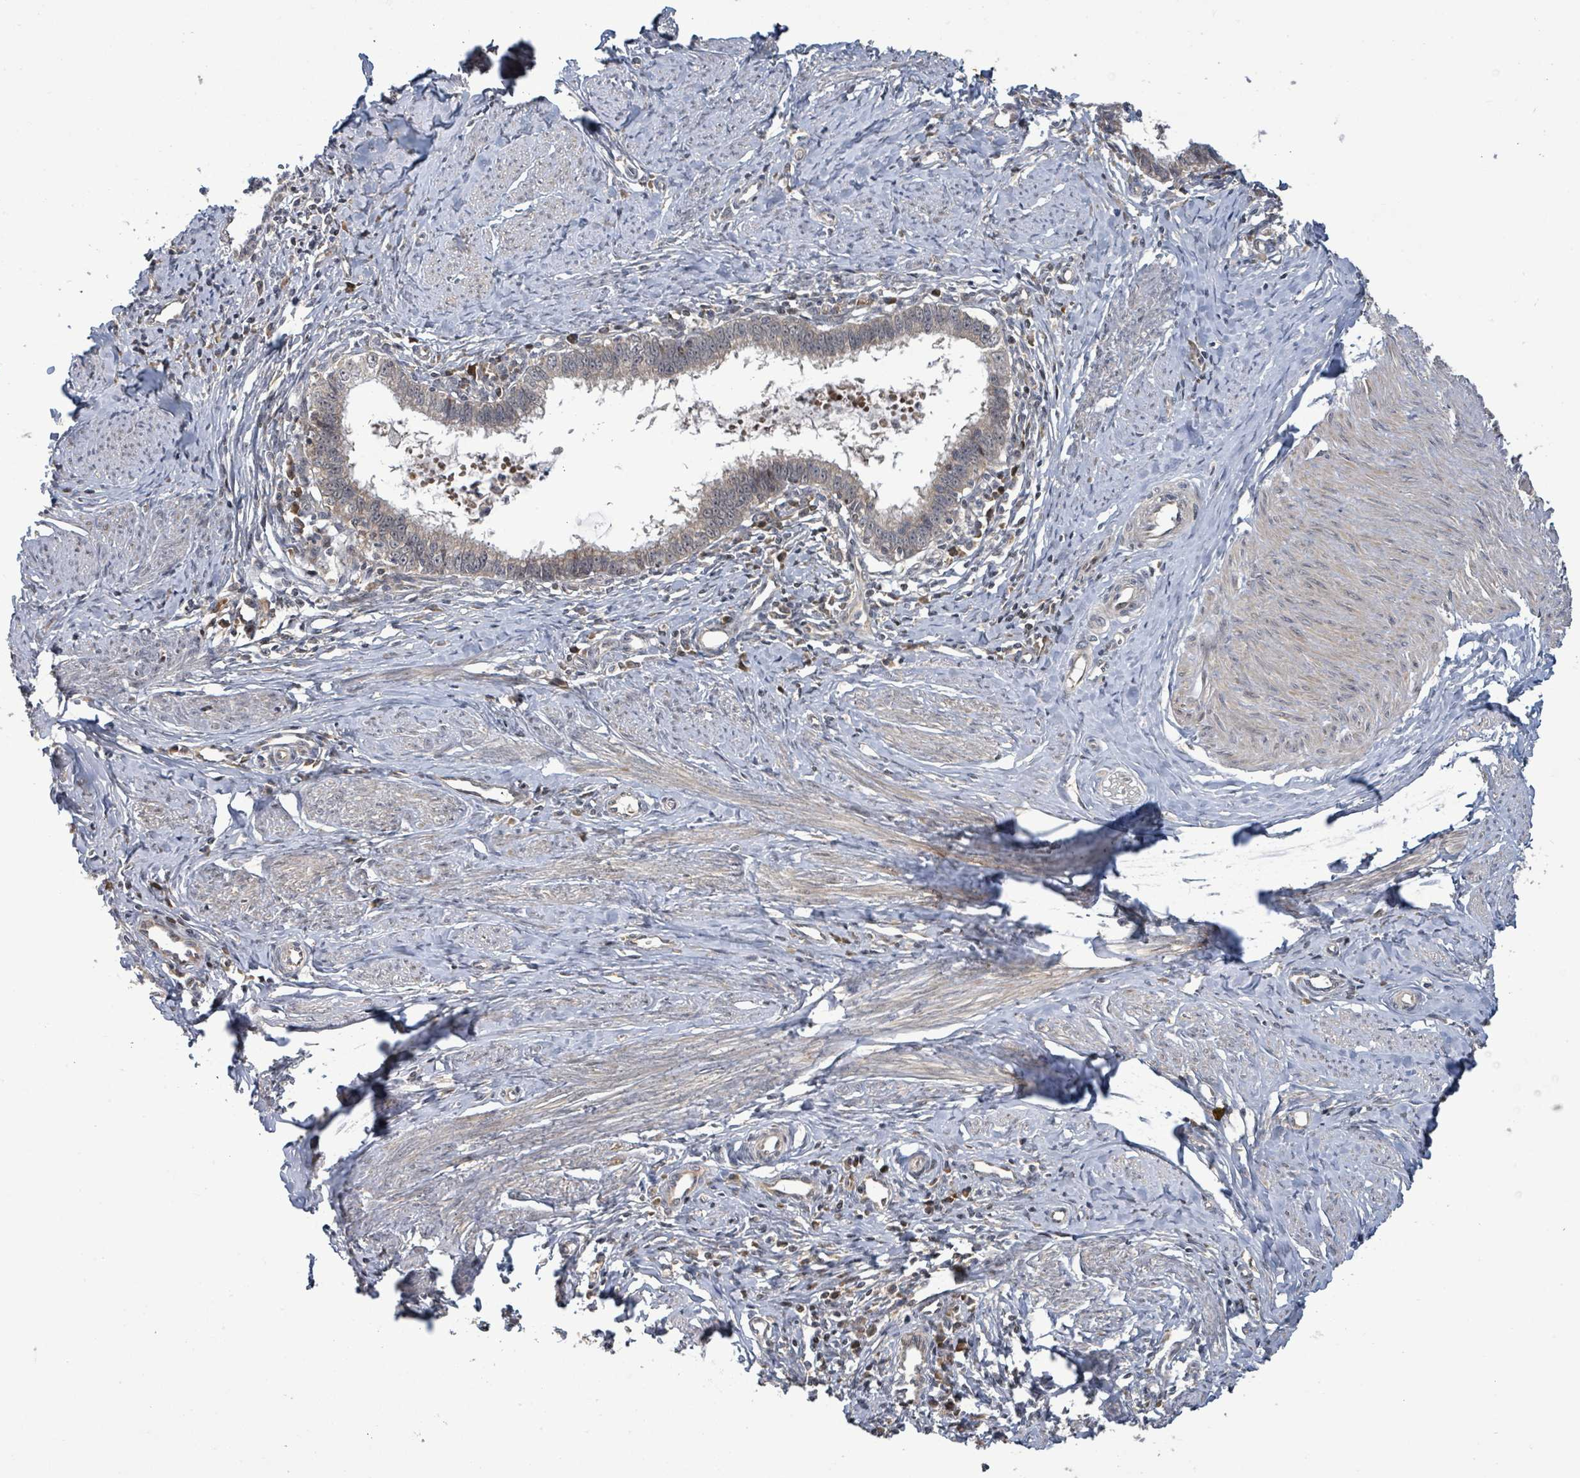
{"staining": {"intensity": "negative", "quantity": "none", "location": "none"}, "tissue": "cervical cancer", "cell_type": "Tumor cells", "image_type": "cancer", "snomed": [{"axis": "morphology", "description": "Adenocarcinoma, NOS"}, {"axis": "topography", "description": "Cervix"}], "caption": "The photomicrograph exhibits no significant positivity in tumor cells of cervical cancer.", "gene": "ITGA11", "patient": {"sex": "female", "age": 36}}